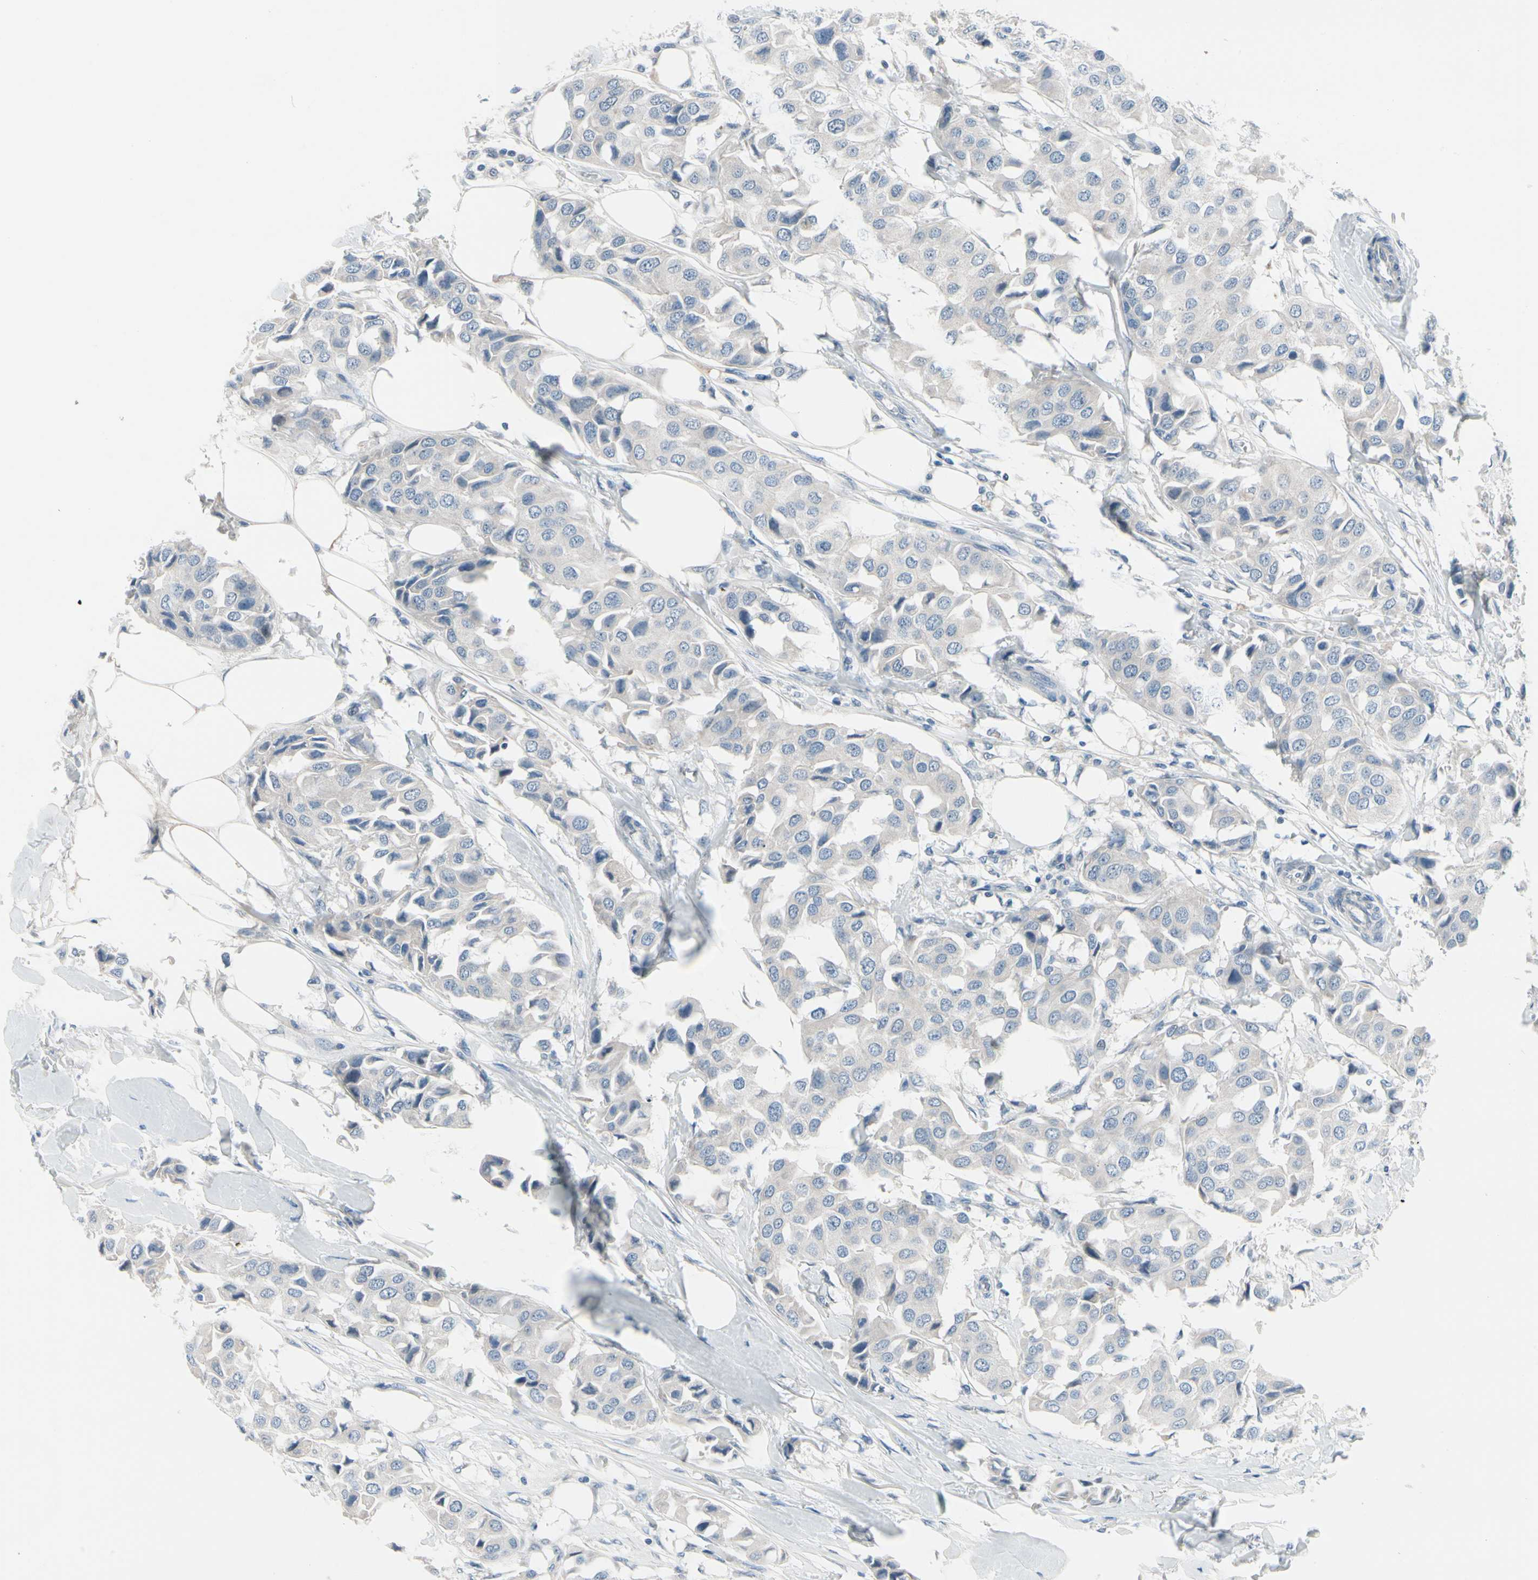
{"staining": {"intensity": "negative", "quantity": "none", "location": "none"}, "tissue": "breast cancer", "cell_type": "Tumor cells", "image_type": "cancer", "snomed": [{"axis": "morphology", "description": "Duct carcinoma"}, {"axis": "topography", "description": "Breast"}], "caption": "An image of human infiltrating ductal carcinoma (breast) is negative for staining in tumor cells.", "gene": "PGR", "patient": {"sex": "female", "age": 80}}